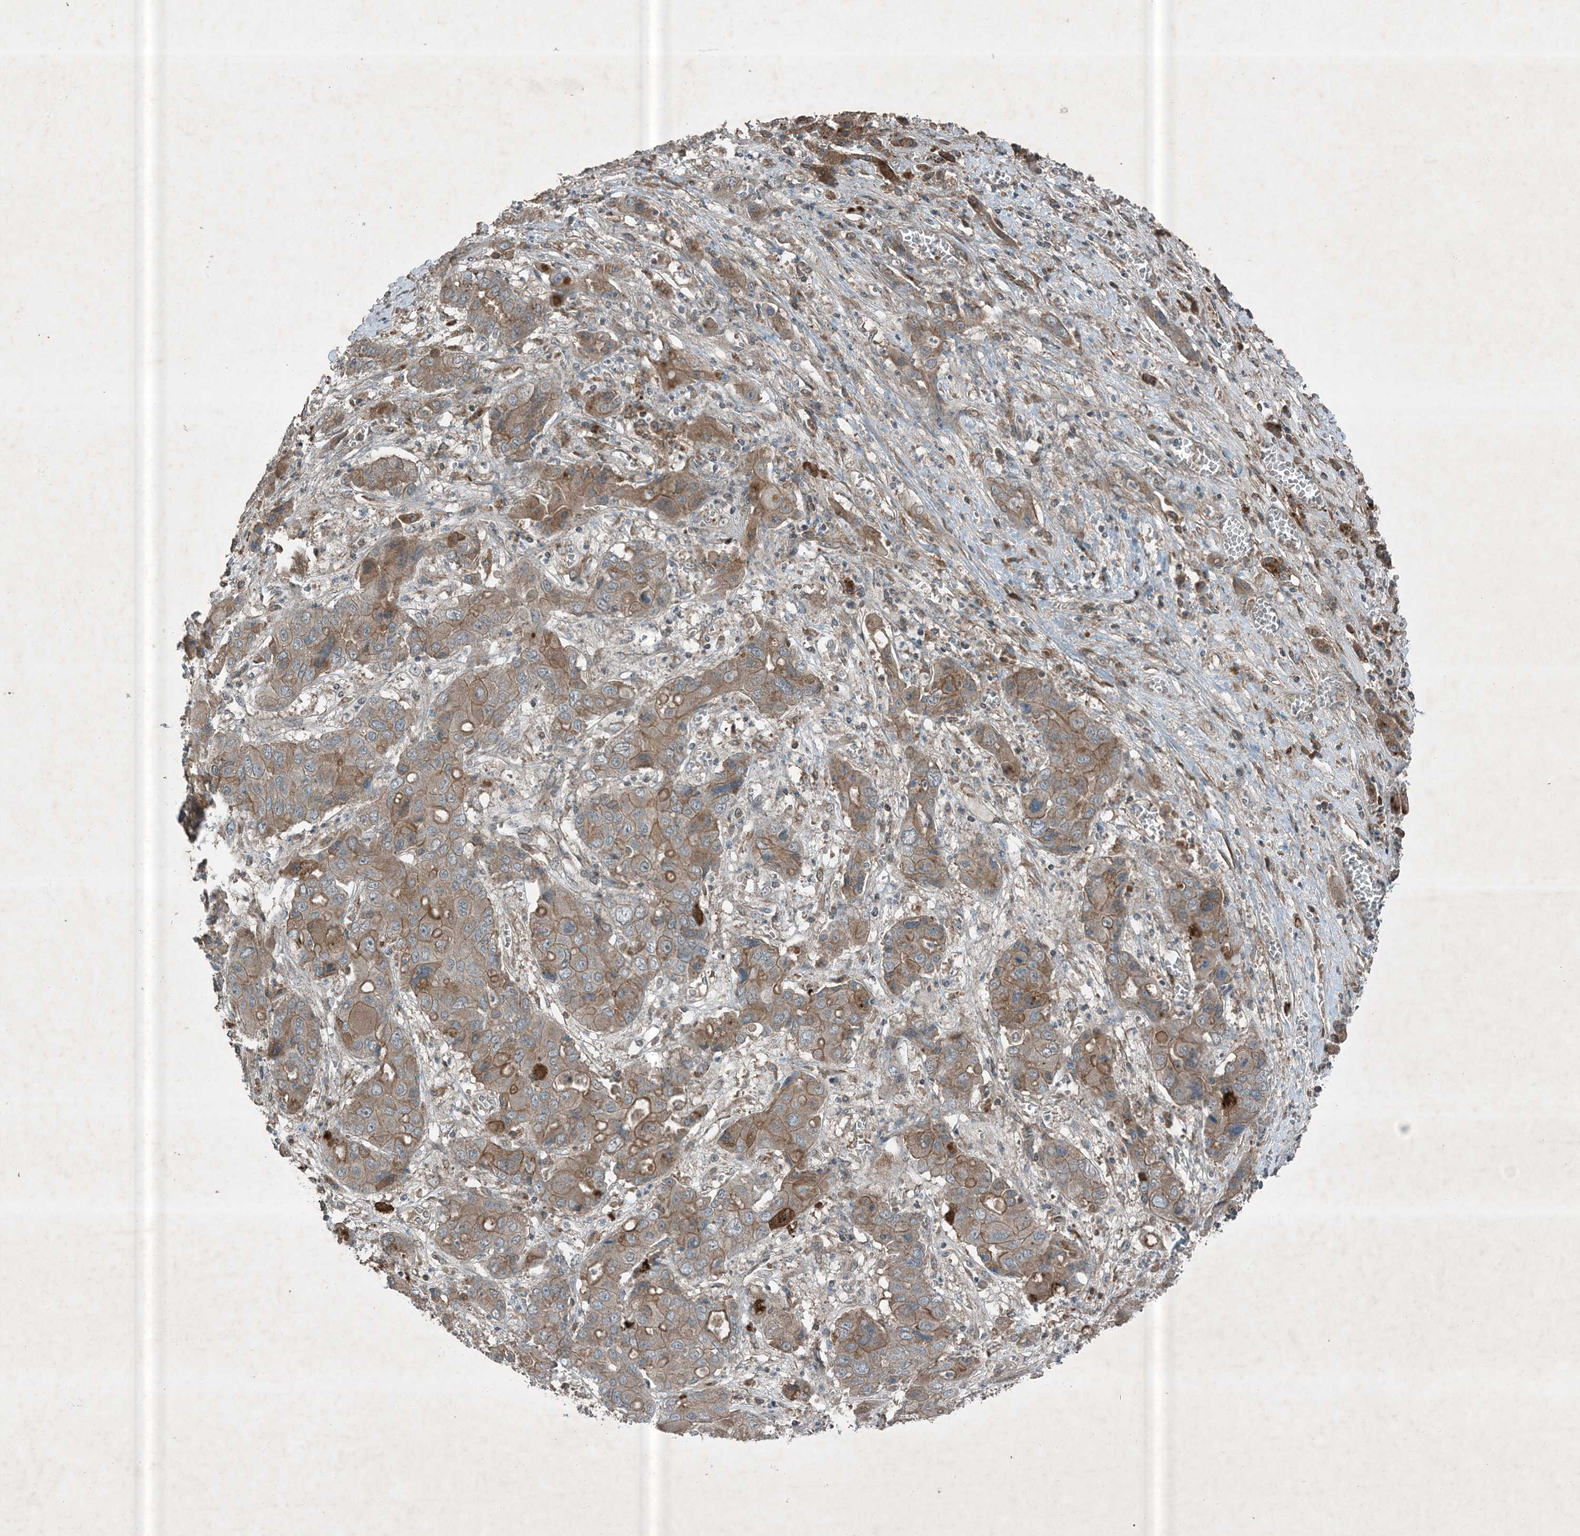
{"staining": {"intensity": "moderate", "quantity": "25%-75%", "location": "cytoplasmic/membranous"}, "tissue": "liver cancer", "cell_type": "Tumor cells", "image_type": "cancer", "snomed": [{"axis": "morphology", "description": "Cholangiocarcinoma"}, {"axis": "topography", "description": "Liver"}], "caption": "This is an image of IHC staining of liver cancer (cholangiocarcinoma), which shows moderate staining in the cytoplasmic/membranous of tumor cells.", "gene": "MDN1", "patient": {"sex": "male", "age": 67}}